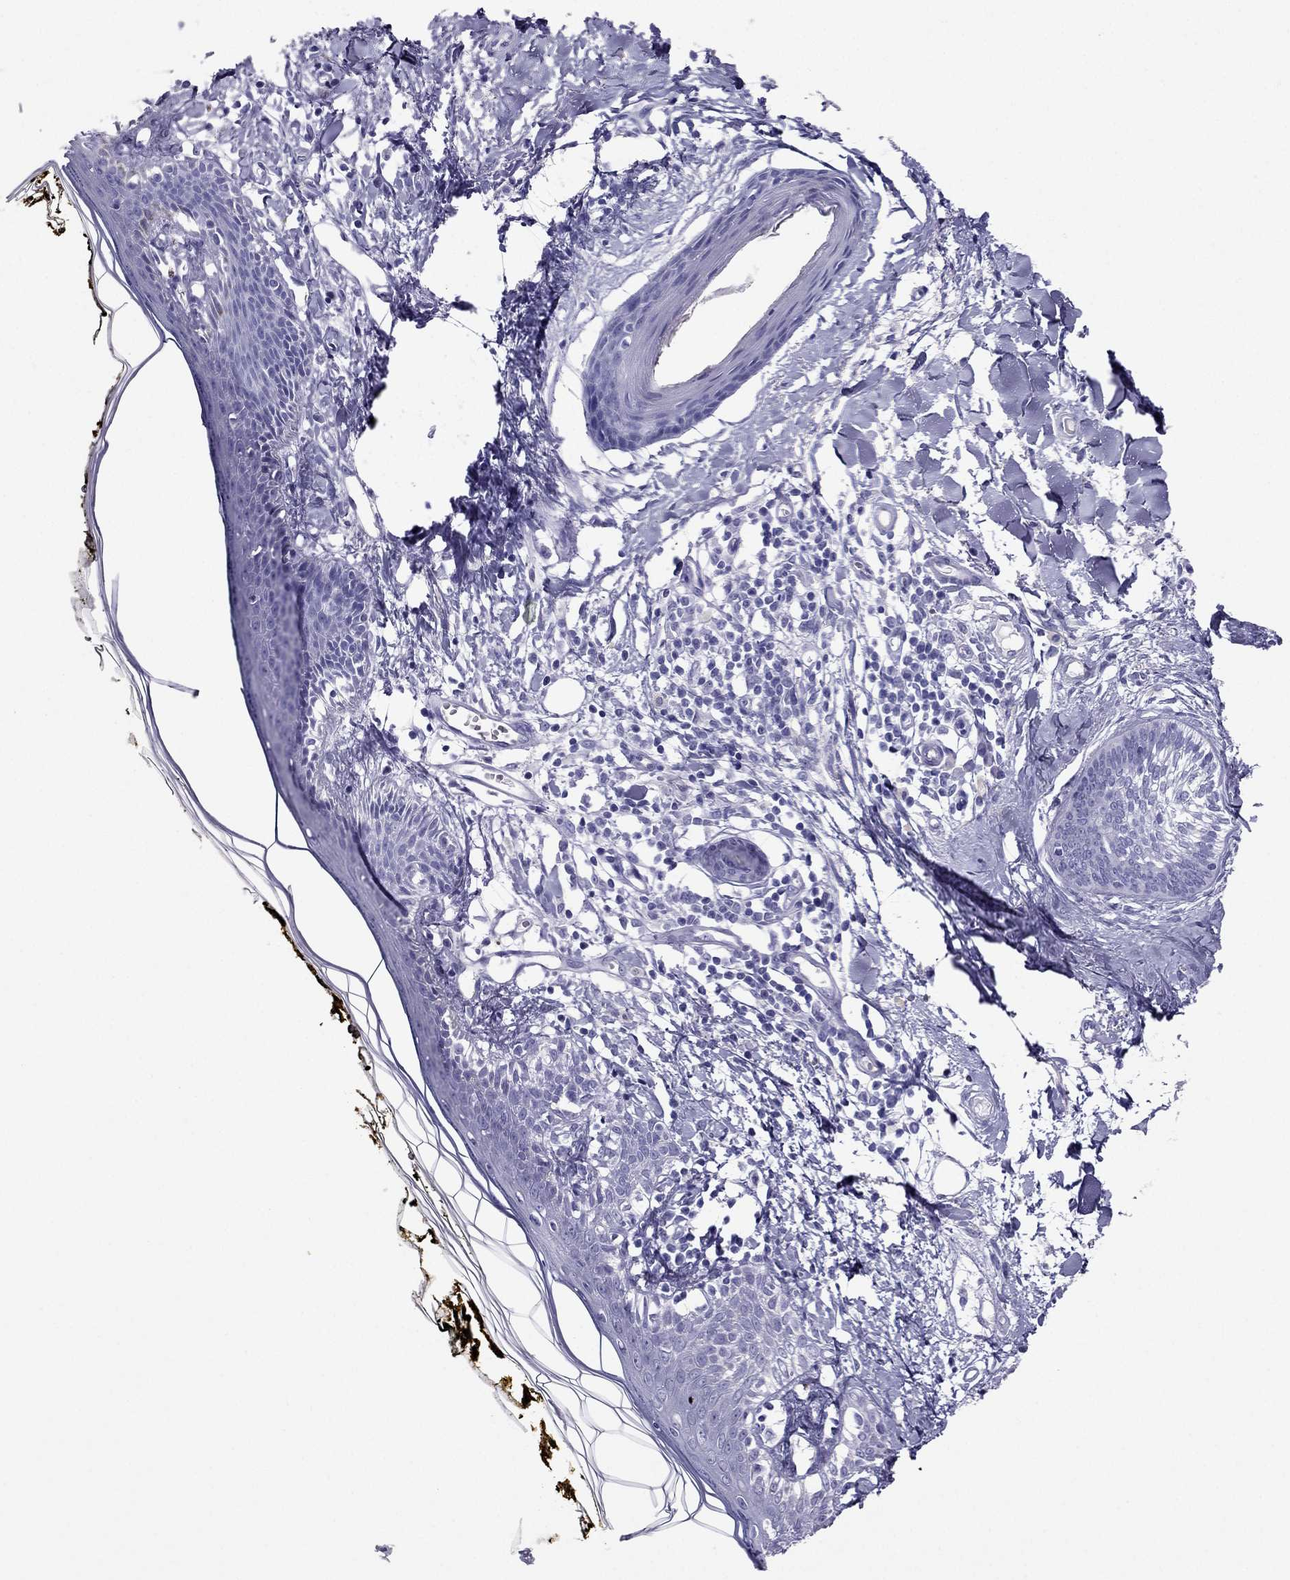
{"staining": {"intensity": "negative", "quantity": "none", "location": "none"}, "tissue": "skin", "cell_type": "Fibroblasts", "image_type": "normal", "snomed": [{"axis": "morphology", "description": "Normal tissue, NOS"}, {"axis": "topography", "description": "Skin"}], "caption": "Immunohistochemistry of benign human skin reveals no positivity in fibroblasts.", "gene": "PDE6A", "patient": {"sex": "male", "age": 76}}